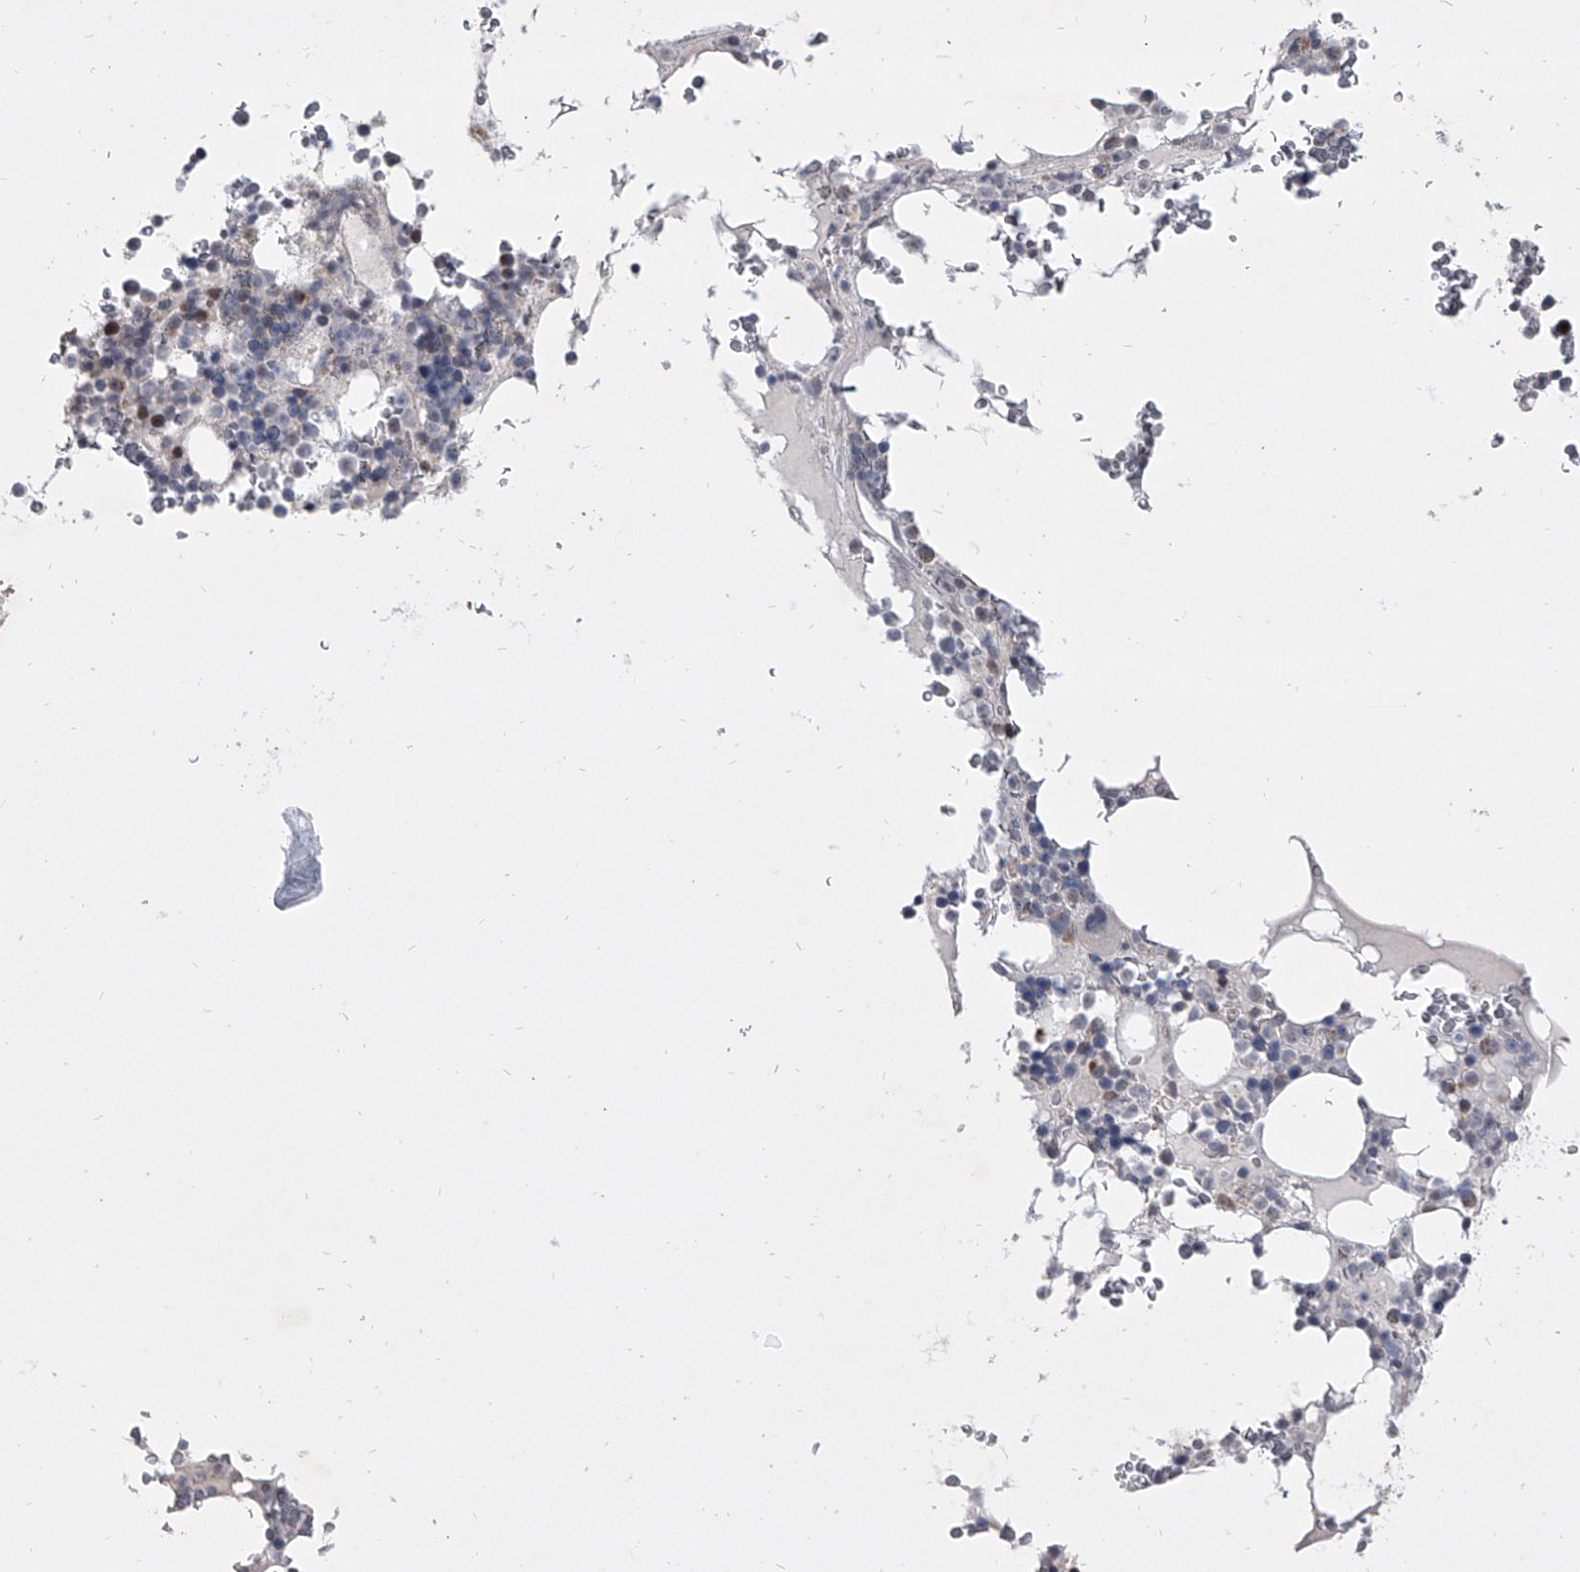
{"staining": {"intensity": "negative", "quantity": "none", "location": "none"}, "tissue": "bone marrow", "cell_type": "Hematopoietic cells", "image_type": "normal", "snomed": [{"axis": "morphology", "description": "Normal tissue, NOS"}, {"axis": "topography", "description": "Bone marrow"}], "caption": "Histopathology image shows no significant protein staining in hematopoietic cells of benign bone marrow.", "gene": "HEATR6", "patient": {"sex": "male", "age": 58}}